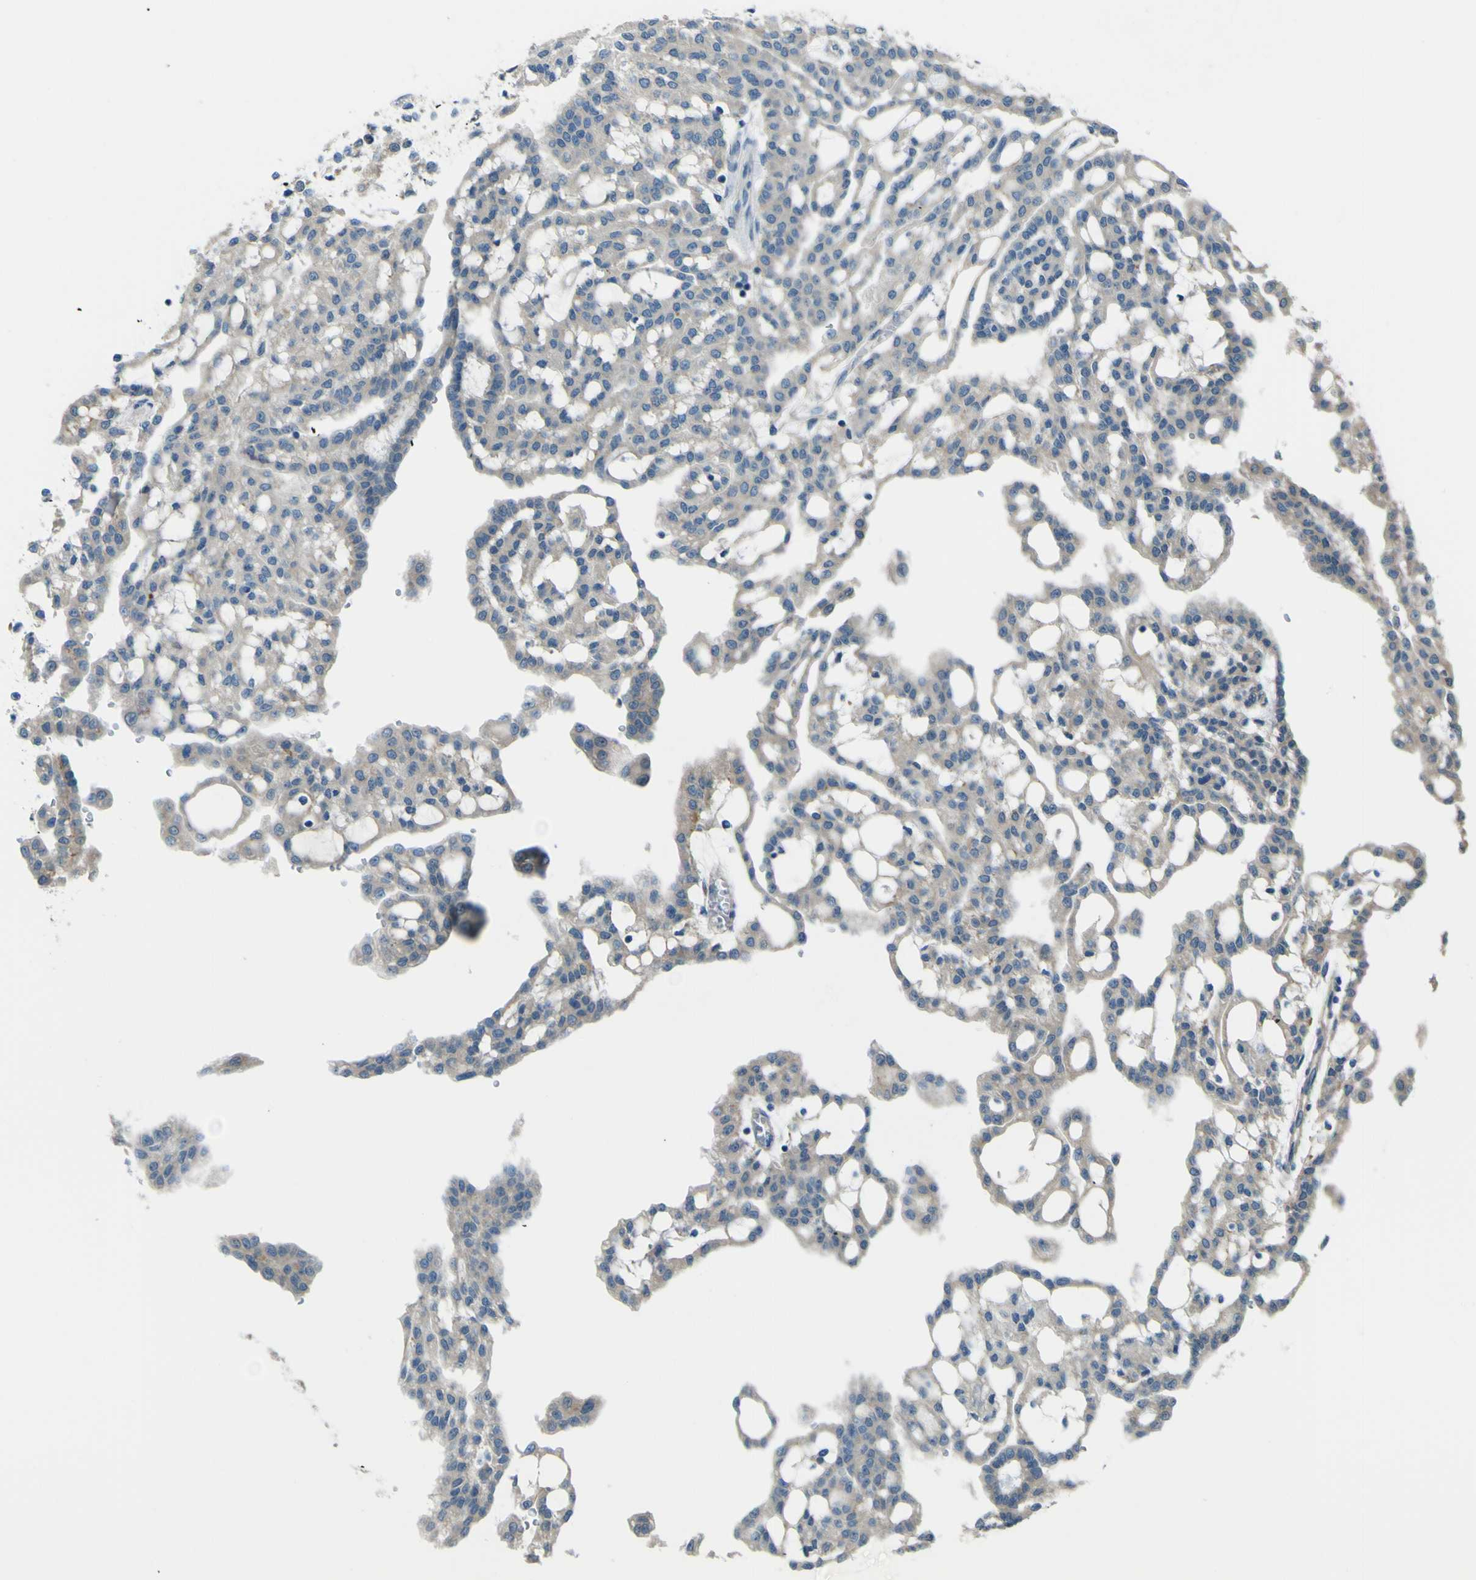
{"staining": {"intensity": "negative", "quantity": "none", "location": "none"}, "tissue": "renal cancer", "cell_type": "Tumor cells", "image_type": "cancer", "snomed": [{"axis": "morphology", "description": "Adenocarcinoma, NOS"}, {"axis": "topography", "description": "Kidney"}], "caption": "An immunohistochemistry photomicrograph of renal cancer (adenocarcinoma) is shown. There is no staining in tumor cells of renal cancer (adenocarcinoma).", "gene": "NAALADL2", "patient": {"sex": "male", "age": 63}}